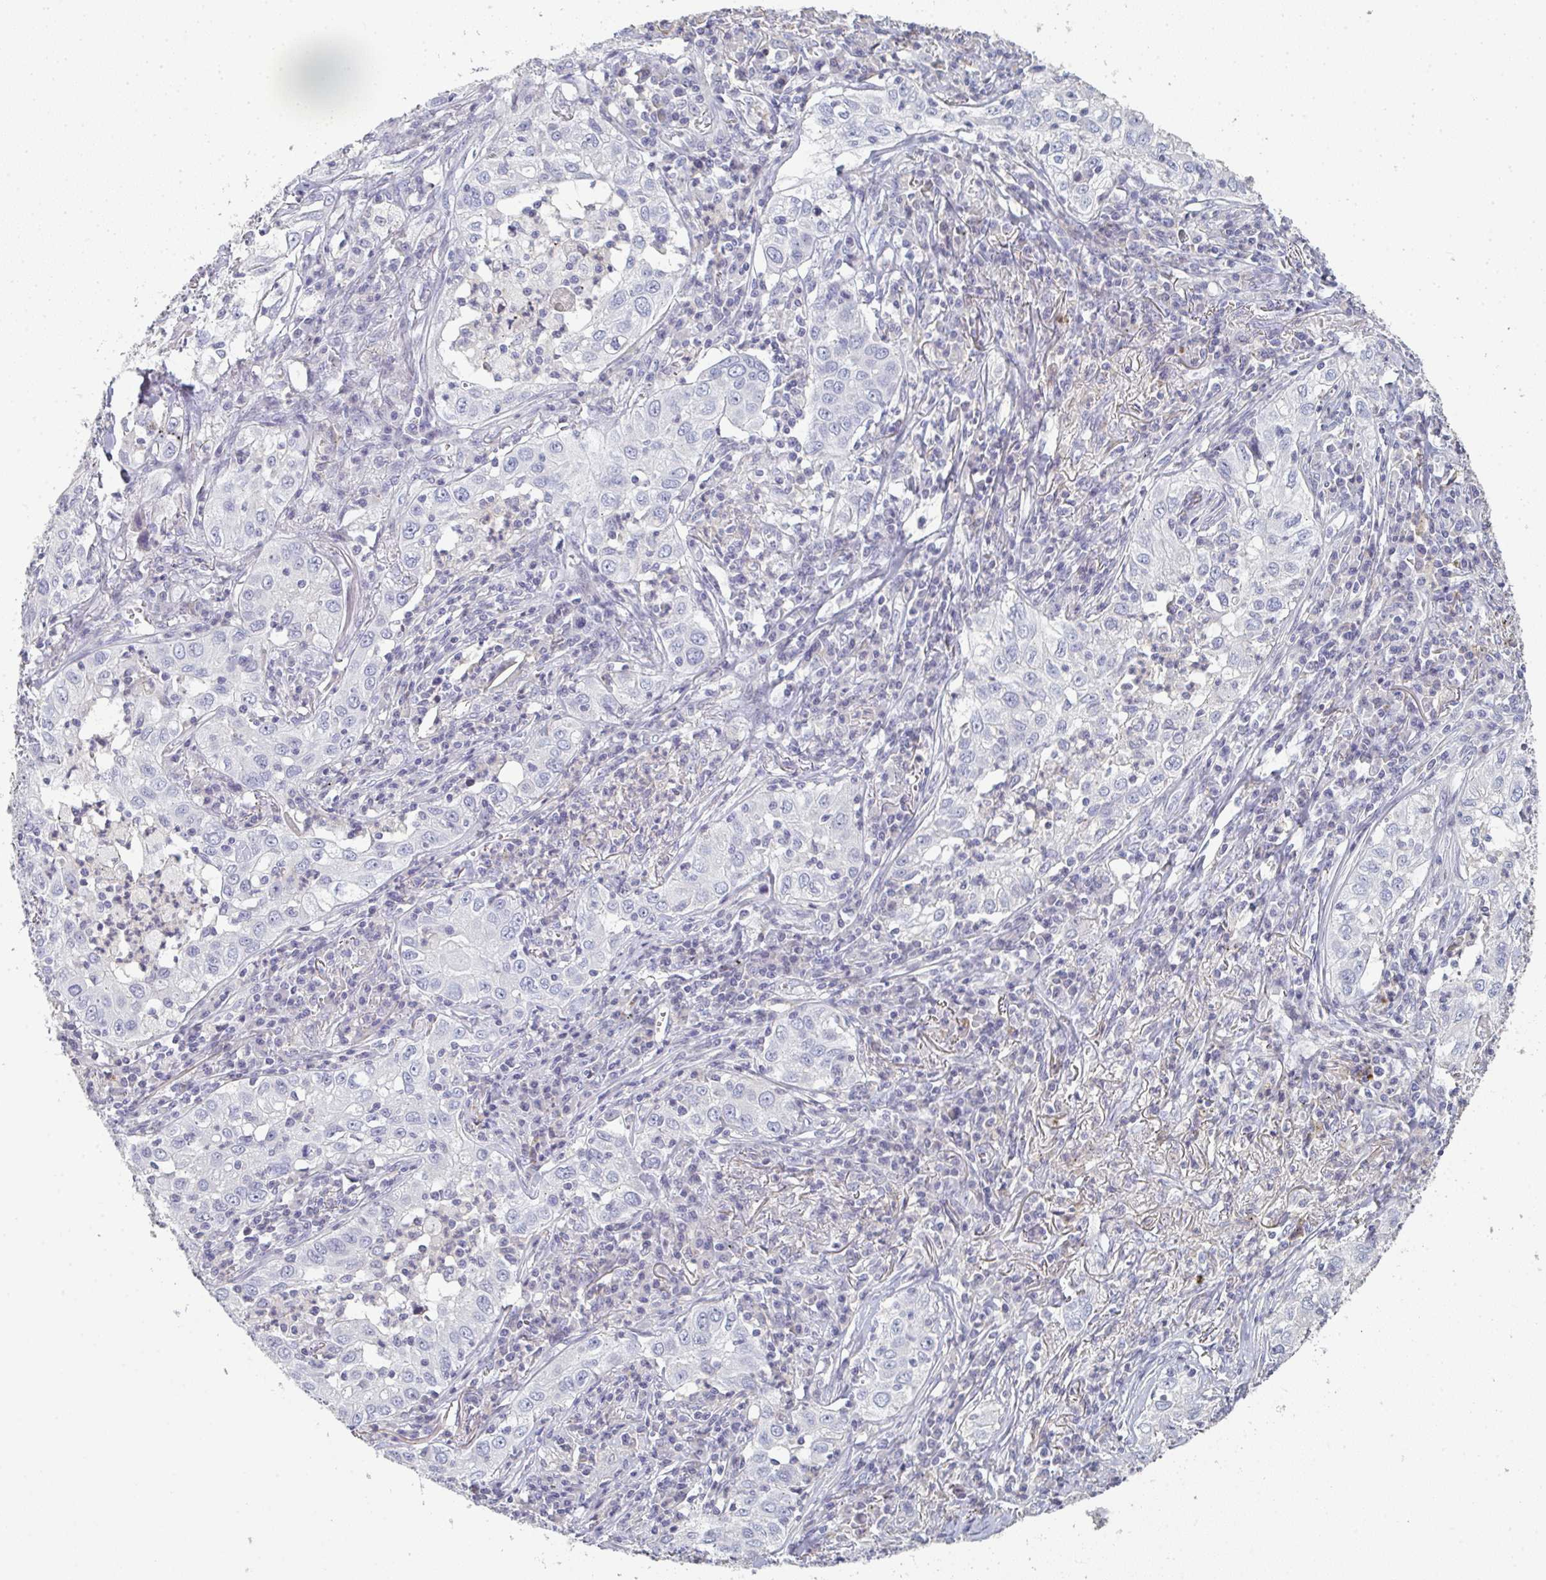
{"staining": {"intensity": "negative", "quantity": "none", "location": "none"}, "tissue": "lung cancer", "cell_type": "Tumor cells", "image_type": "cancer", "snomed": [{"axis": "morphology", "description": "Squamous cell carcinoma, NOS"}, {"axis": "topography", "description": "Lung"}], "caption": "This is an immunohistochemistry (IHC) micrograph of lung cancer (squamous cell carcinoma). There is no expression in tumor cells.", "gene": "A1CF", "patient": {"sex": "male", "age": 71}}